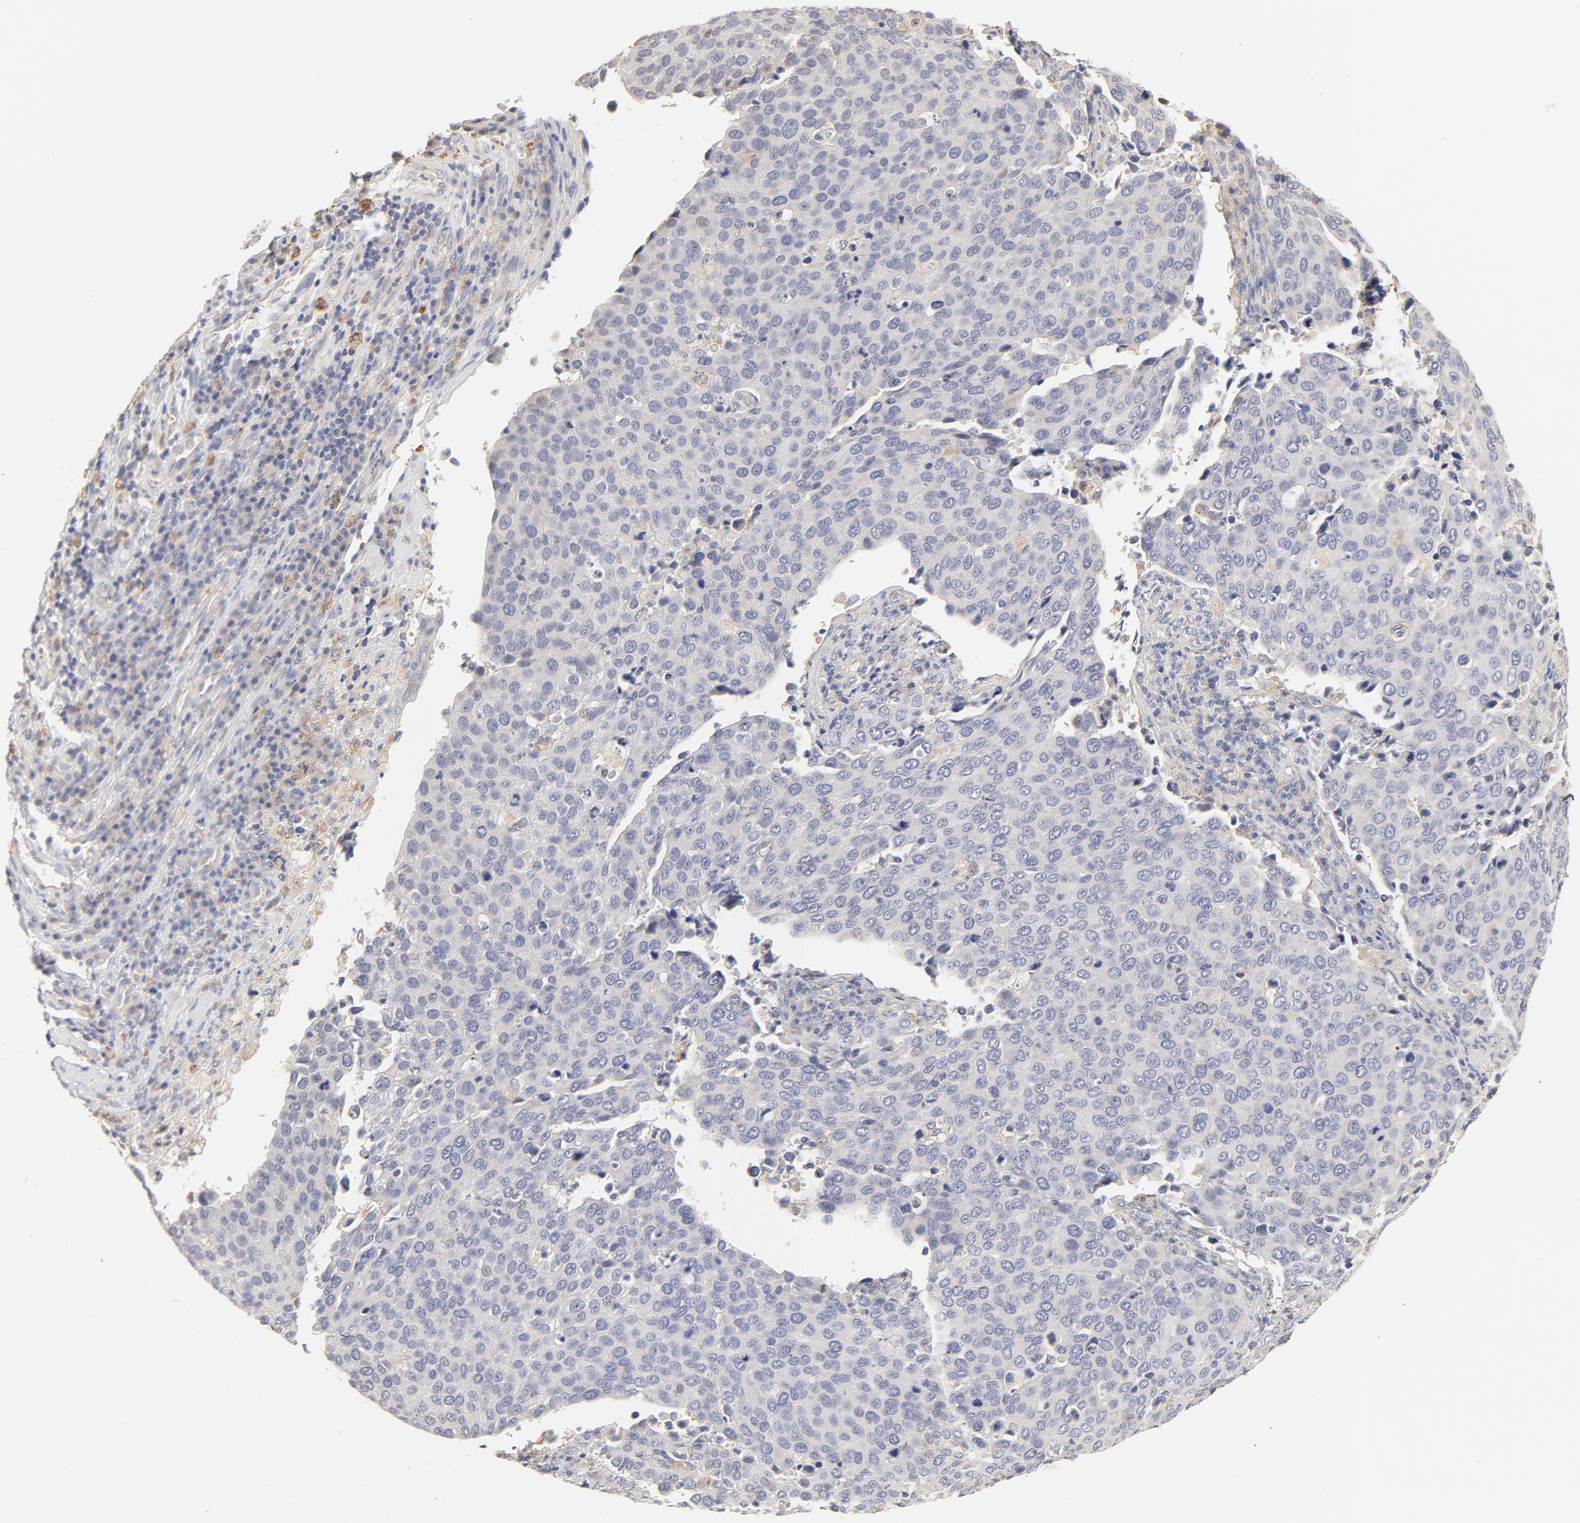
{"staining": {"intensity": "negative", "quantity": "none", "location": "none"}, "tissue": "cervical cancer", "cell_type": "Tumor cells", "image_type": "cancer", "snomed": [{"axis": "morphology", "description": "Squamous cell carcinoma, NOS"}, {"axis": "topography", "description": "Cervix"}], "caption": "Tumor cells are negative for protein expression in human squamous cell carcinoma (cervical).", "gene": "MTERF2", "patient": {"sex": "female", "age": 54}}